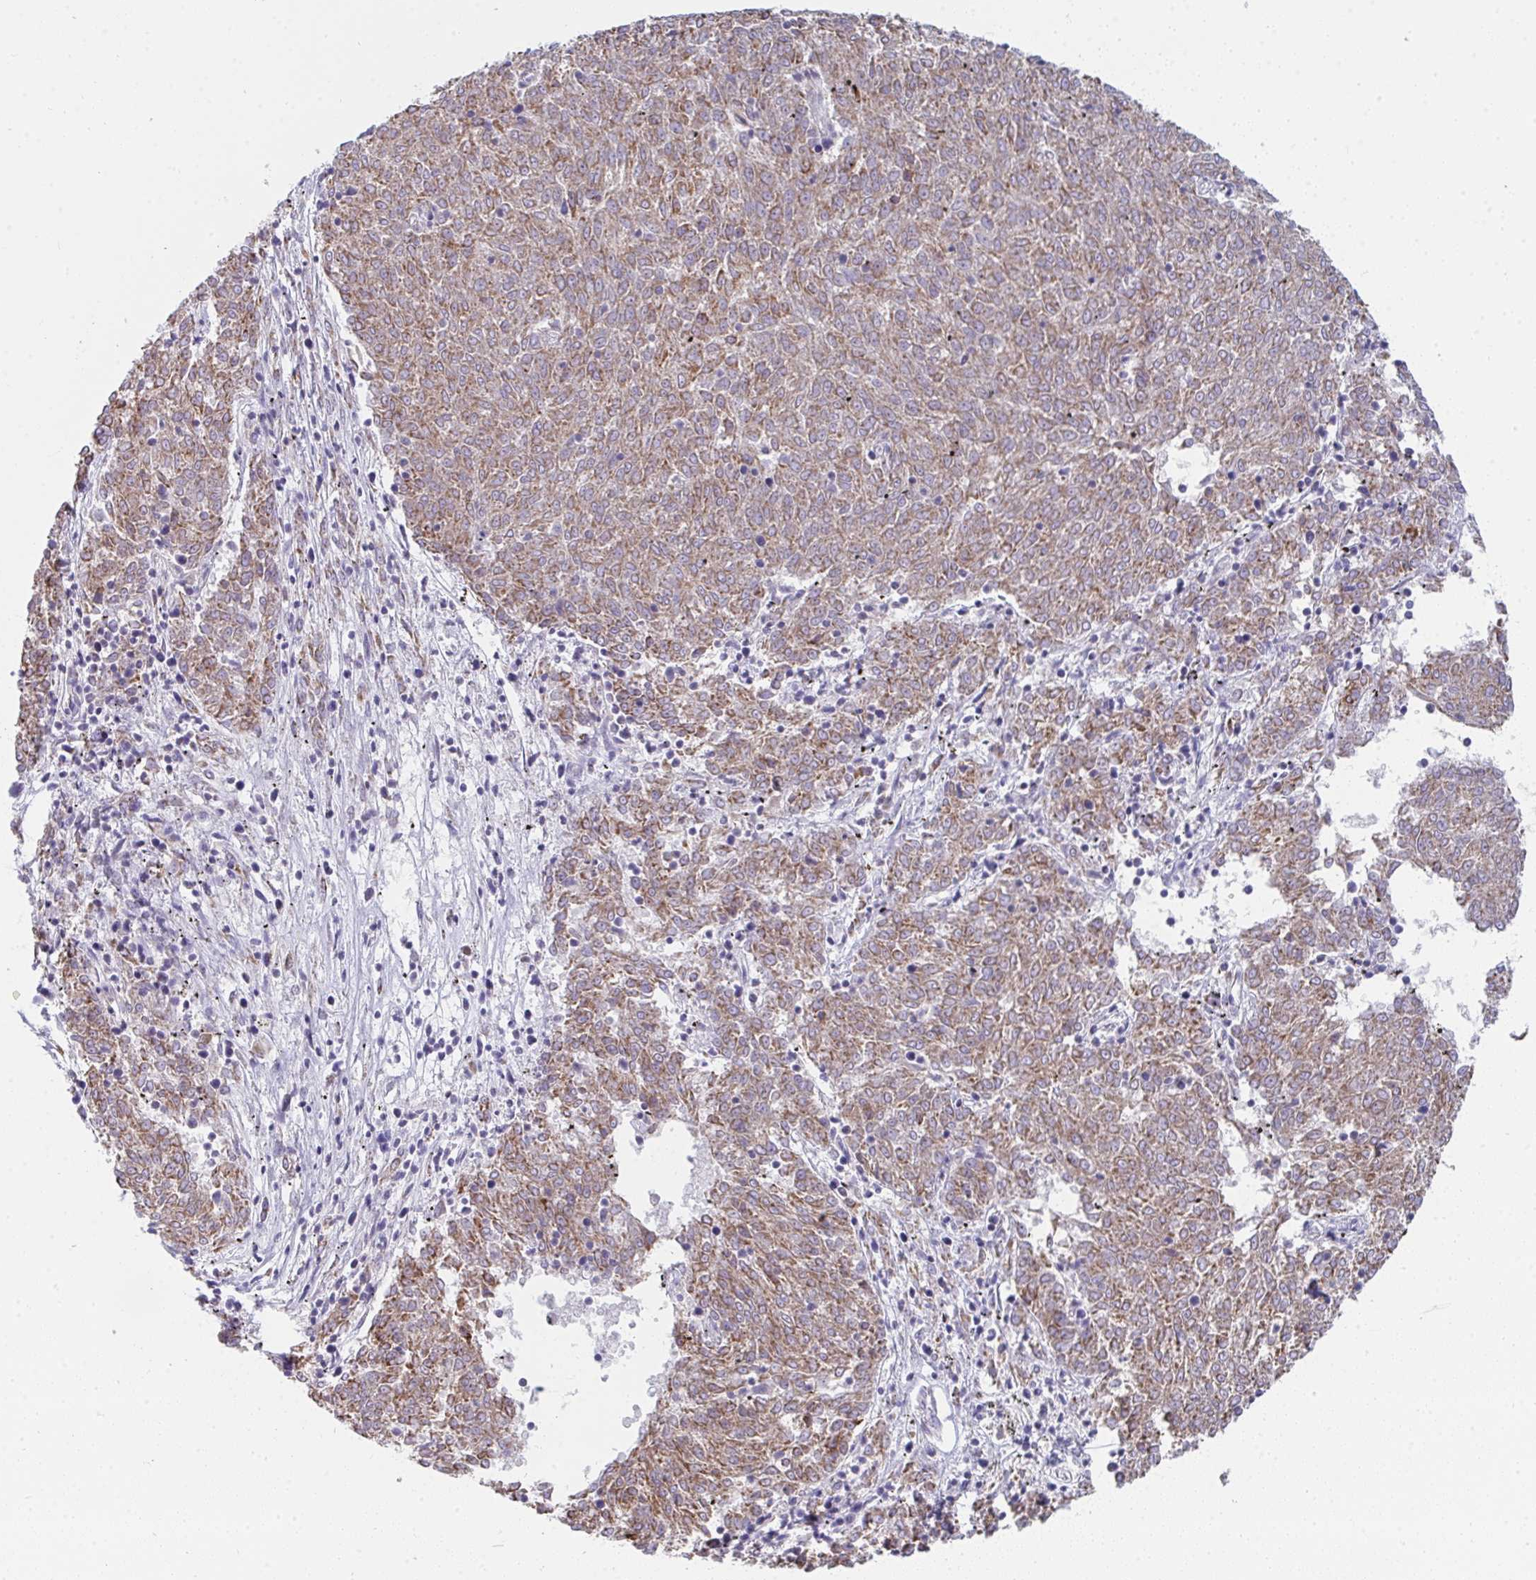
{"staining": {"intensity": "moderate", "quantity": ">75%", "location": "cytoplasmic/membranous"}, "tissue": "melanoma", "cell_type": "Tumor cells", "image_type": "cancer", "snomed": [{"axis": "morphology", "description": "Malignant melanoma, NOS"}, {"axis": "topography", "description": "Skin"}], "caption": "DAB (3,3'-diaminobenzidine) immunohistochemical staining of human melanoma reveals moderate cytoplasmic/membranous protein expression in about >75% of tumor cells. The staining was performed using DAB (3,3'-diaminobenzidine), with brown indicating positive protein expression. Nuclei are stained blue with hematoxylin.", "gene": "AIFM1", "patient": {"sex": "female", "age": 72}}